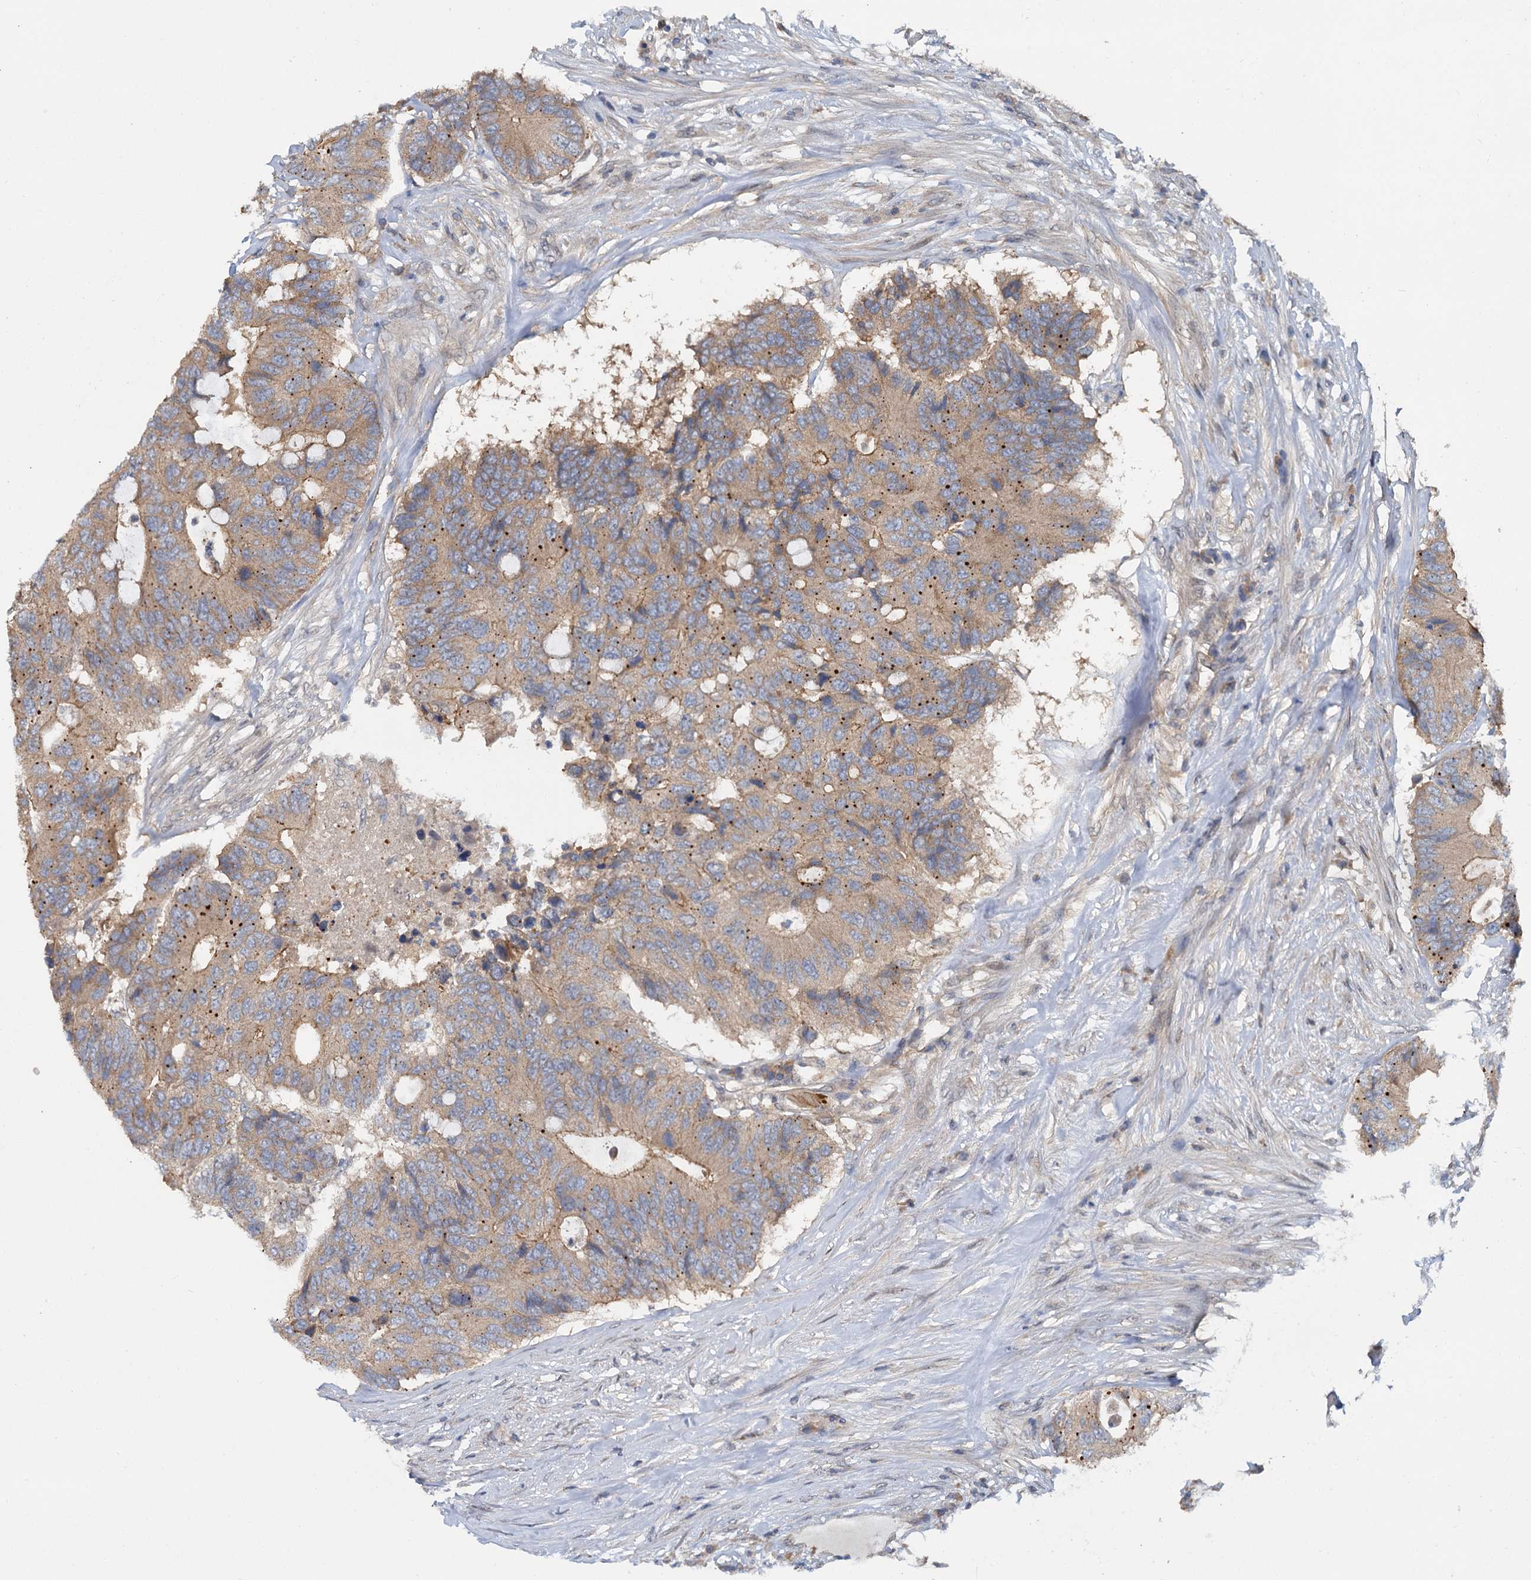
{"staining": {"intensity": "moderate", "quantity": ">75%", "location": "cytoplasmic/membranous"}, "tissue": "colorectal cancer", "cell_type": "Tumor cells", "image_type": "cancer", "snomed": [{"axis": "morphology", "description": "Adenocarcinoma, NOS"}, {"axis": "topography", "description": "Colon"}], "caption": "Colorectal cancer (adenocarcinoma) stained with a protein marker reveals moderate staining in tumor cells.", "gene": "ZNF324", "patient": {"sex": "male", "age": 71}}